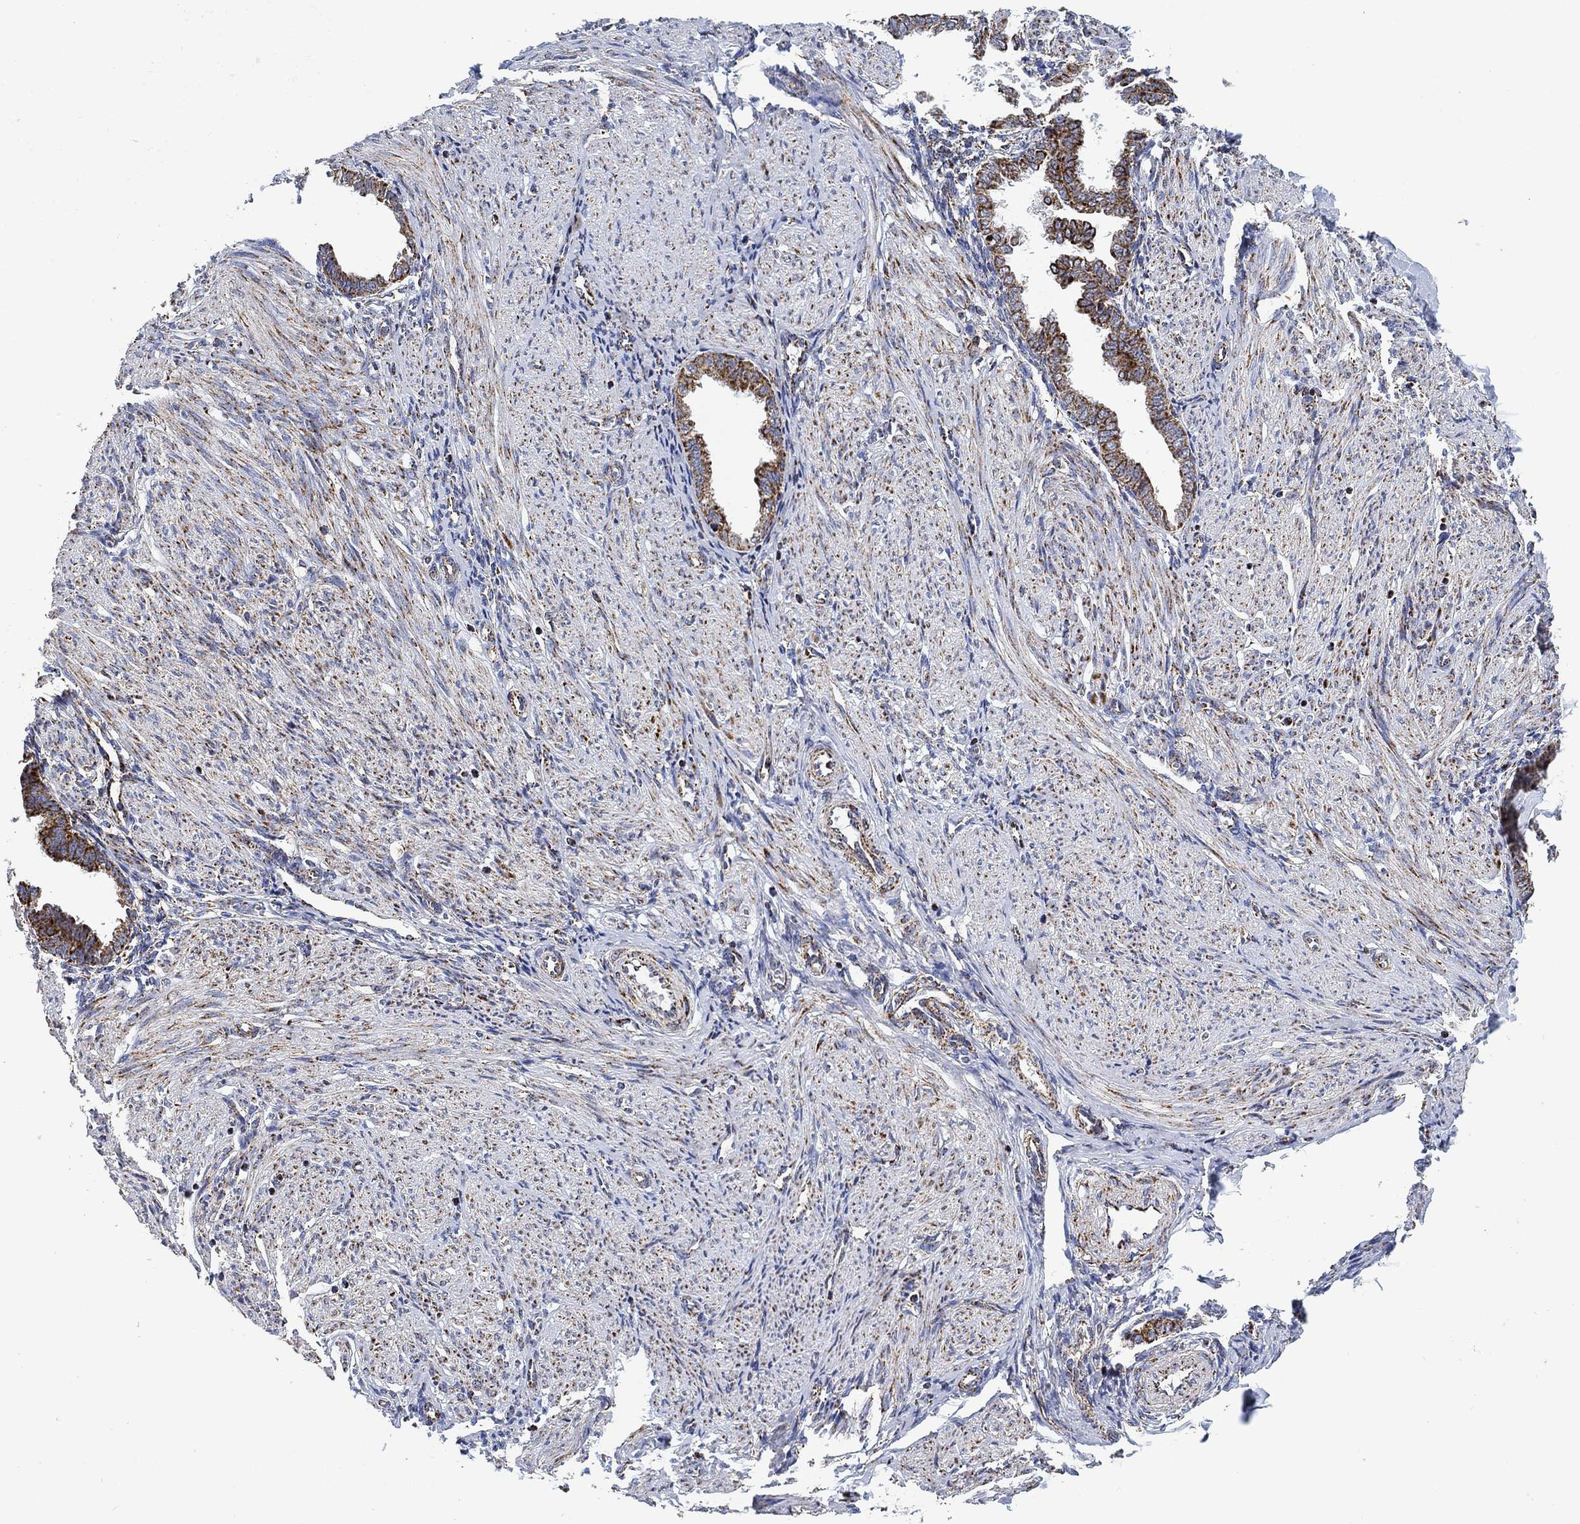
{"staining": {"intensity": "moderate", "quantity": "25%-75%", "location": "cytoplasmic/membranous"}, "tissue": "endometrium", "cell_type": "Cells in endometrial stroma", "image_type": "normal", "snomed": [{"axis": "morphology", "description": "Normal tissue, NOS"}, {"axis": "topography", "description": "Endometrium"}], "caption": "IHC histopathology image of benign endometrium: endometrium stained using immunohistochemistry (IHC) displays medium levels of moderate protein expression localized specifically in the cytoplasmic/membranous of cells in endometrial stroma, appearing as a cytoplasmic/membranous brown color.", "gene": "NDUFS3", "patient": {"sex": "female", "age": 37}}